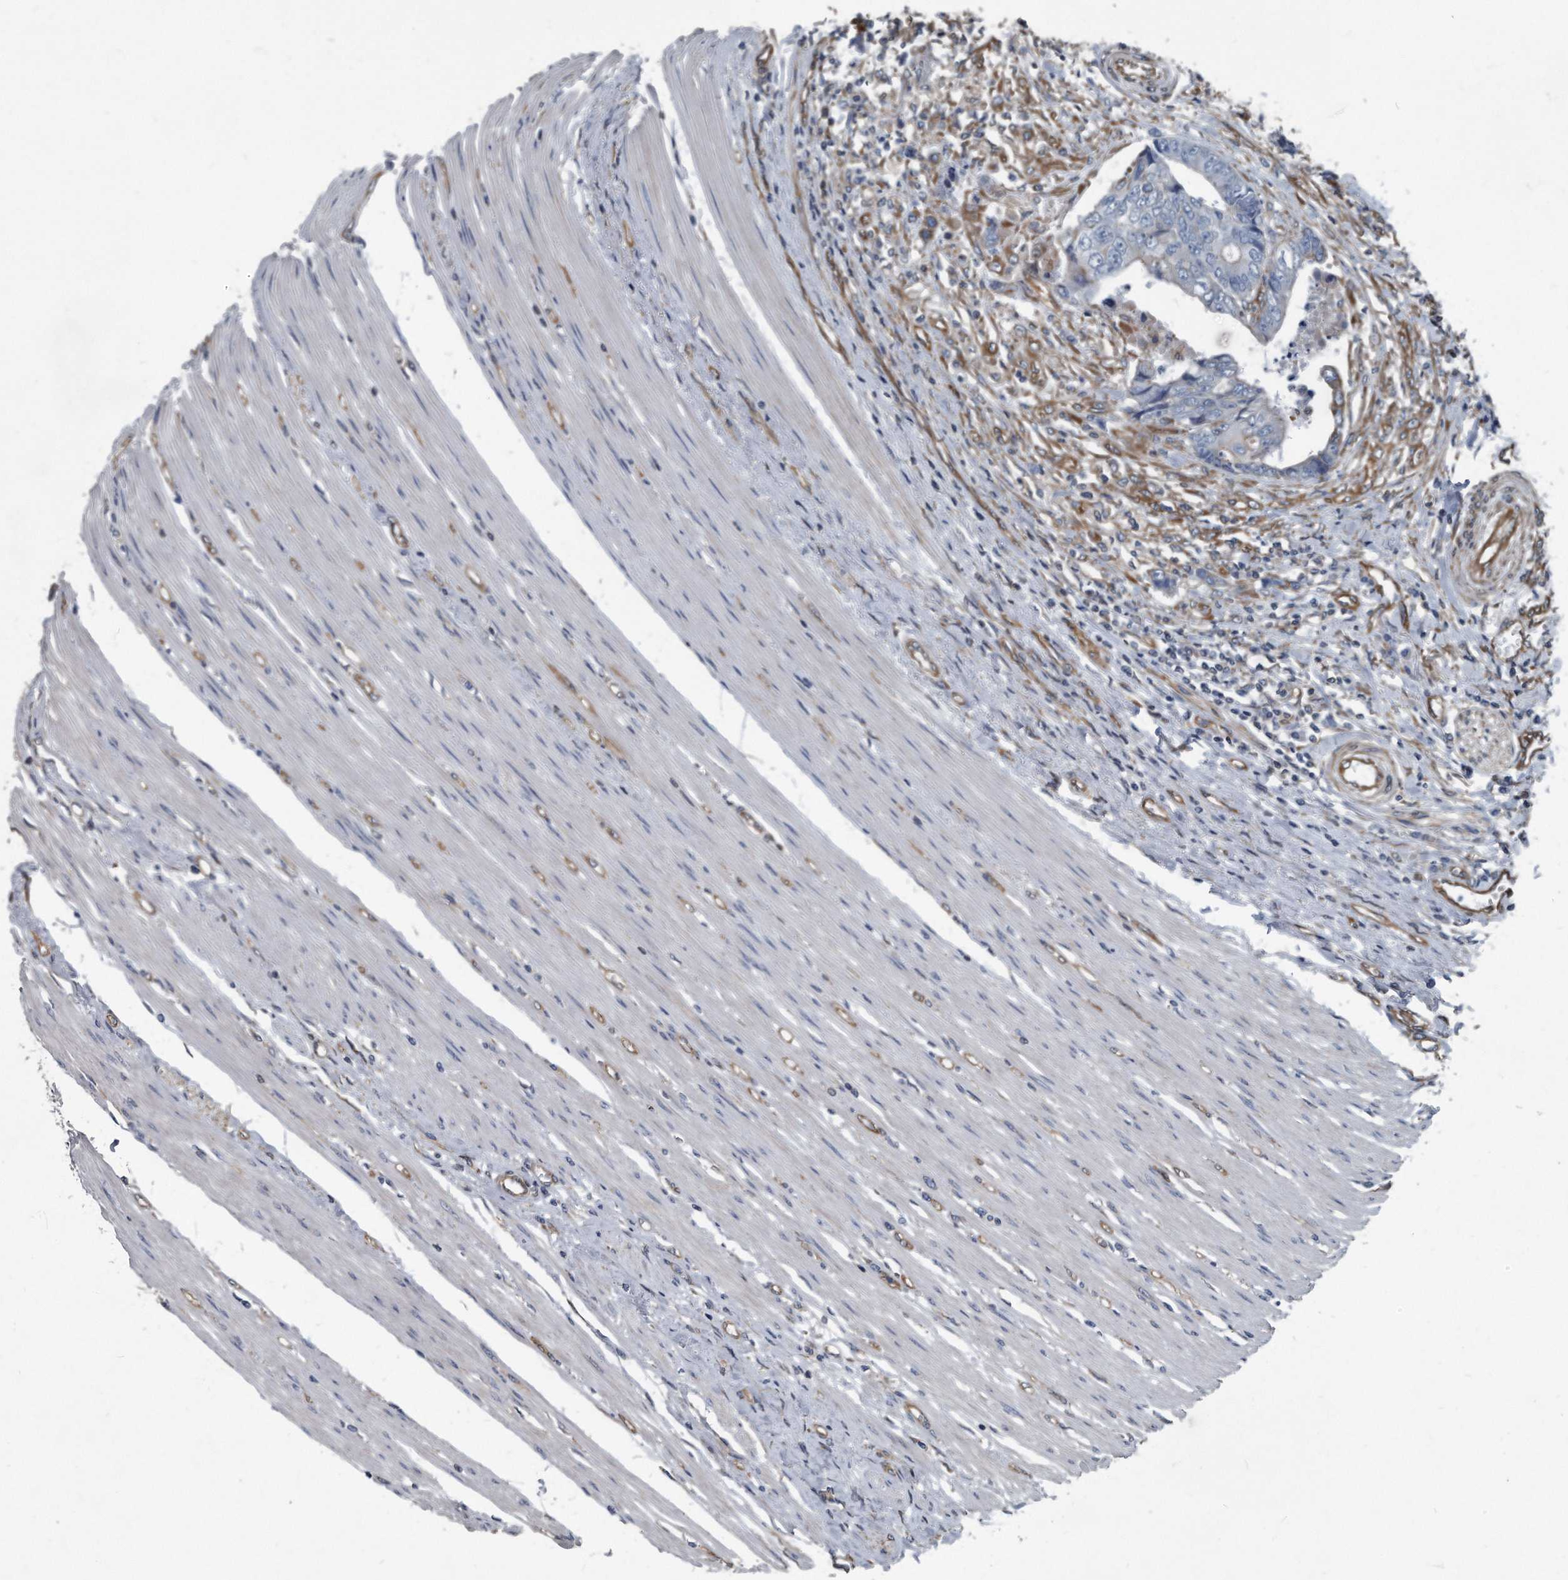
{"staining": {"intensity": "negative", "quantity": "none", "location": "none"}, "tissue": "colorectal cancer", "cell_type": "Tumor cells", "image_type": "cancer", "snomed": [{"axis": "morphology", "description": "Adenocarcinoma, NOS"}, {"axis": "topography", "description": "Rectum"}], "caption": "This is an immunohistochemistry (IHC) image of colorectal cancer (adenocarcinoma). There is no positivity in tumor cells.", "gene": "PLEC", "patient": {"sex": "male", "age": 84}}